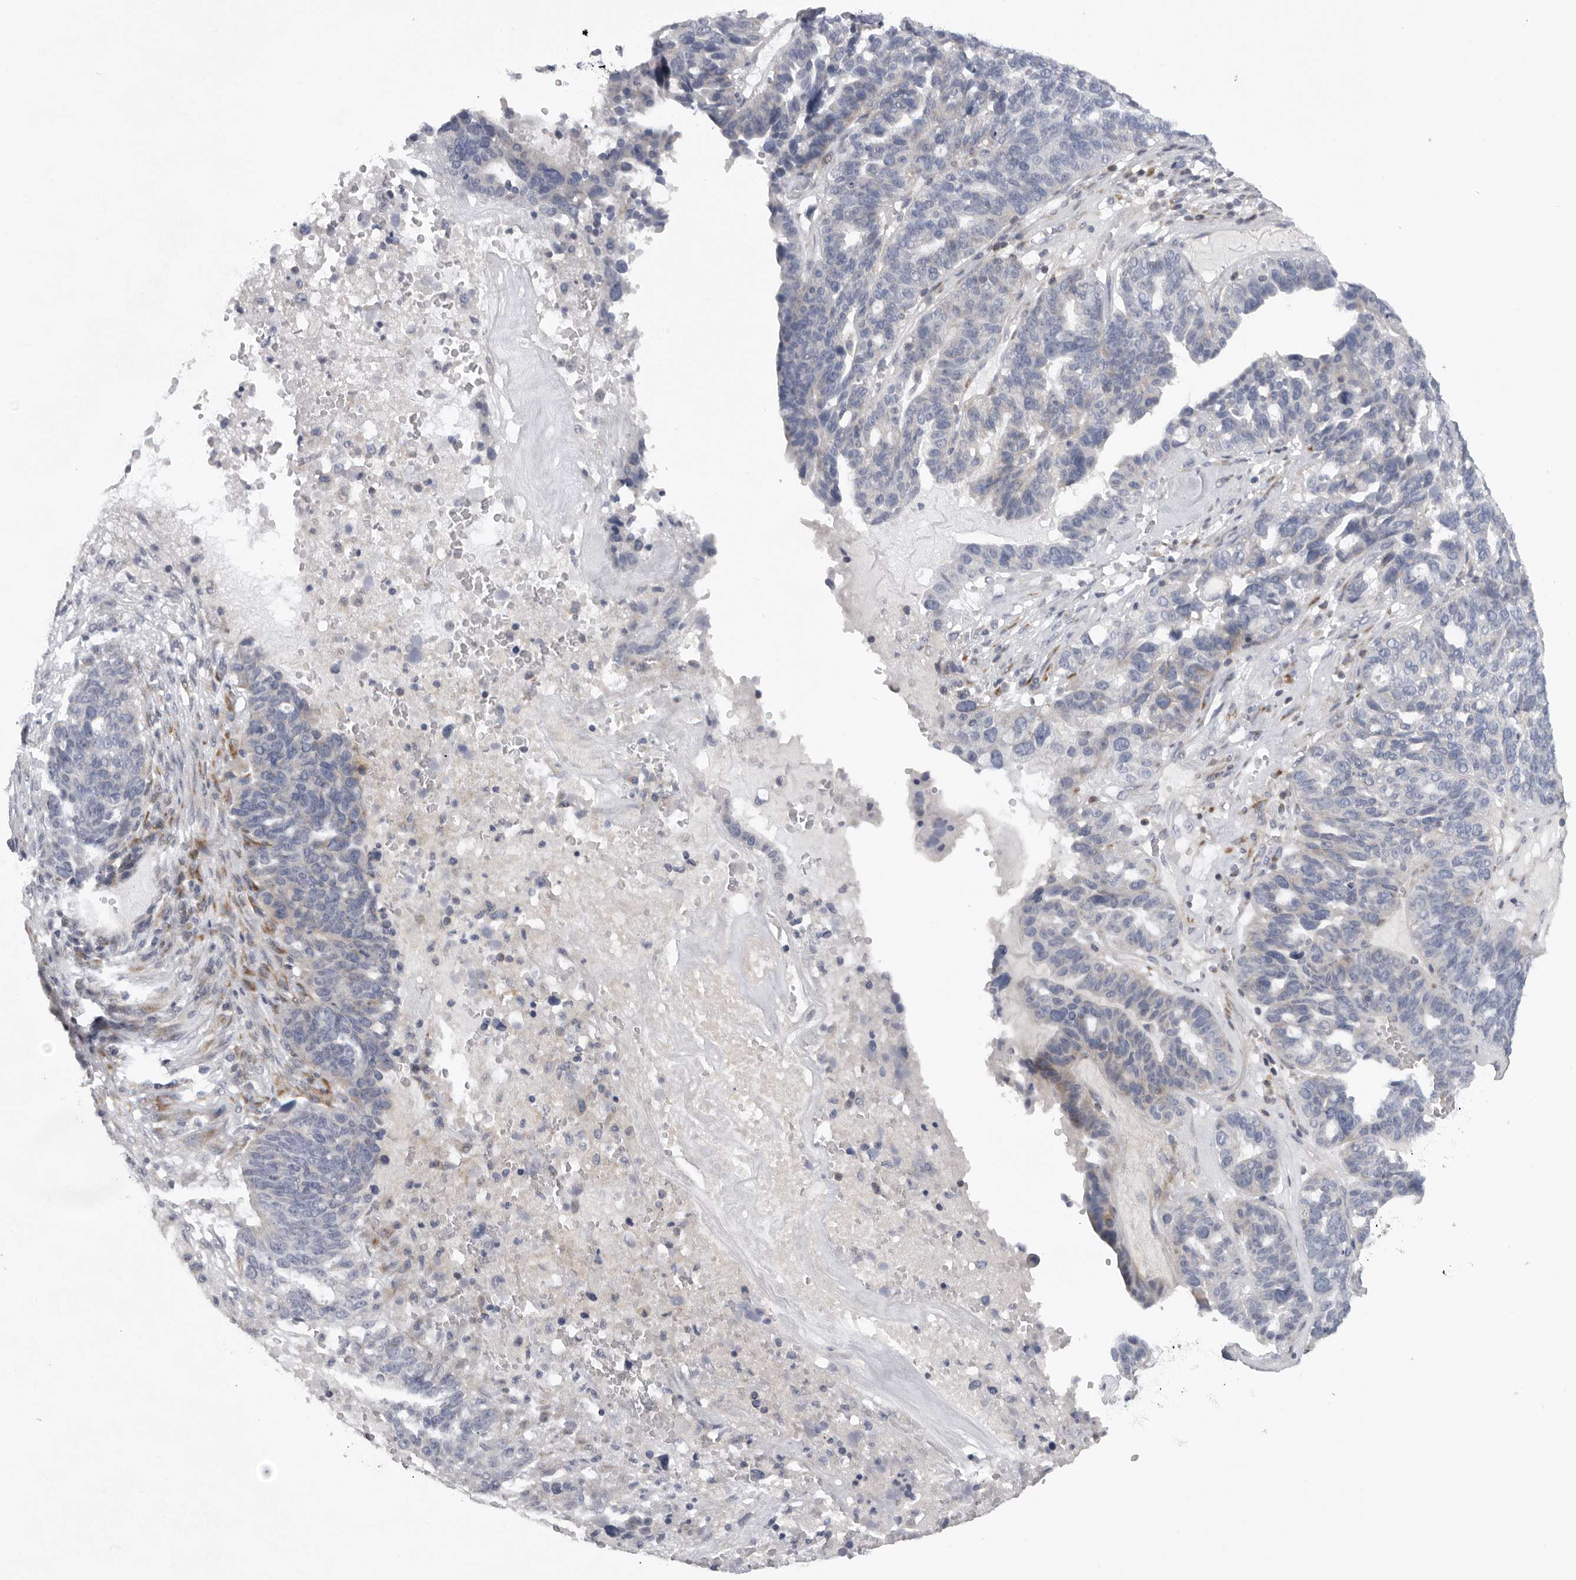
{"staining": {"intensity": "negative", "quantity": "none", "location": "none"}, "tissue": "ovarian cancer", "cell_type": "Tumor cells", "image_type": "cancer", "snomed": [{"axis": "morphology", "description": "Cystadenocarcinoma, serous, NOS"}, {"axis": "topography", "description": "Ovary"}], "caption": "High magnification brightfield microscopy of ovarian cancer stained with DAB (brown) and counterstained with hematoxylin (blue): tumor cells show no significant positivity.", "gene": "USP24", "patient": {"sex": "female", "age": 59}}